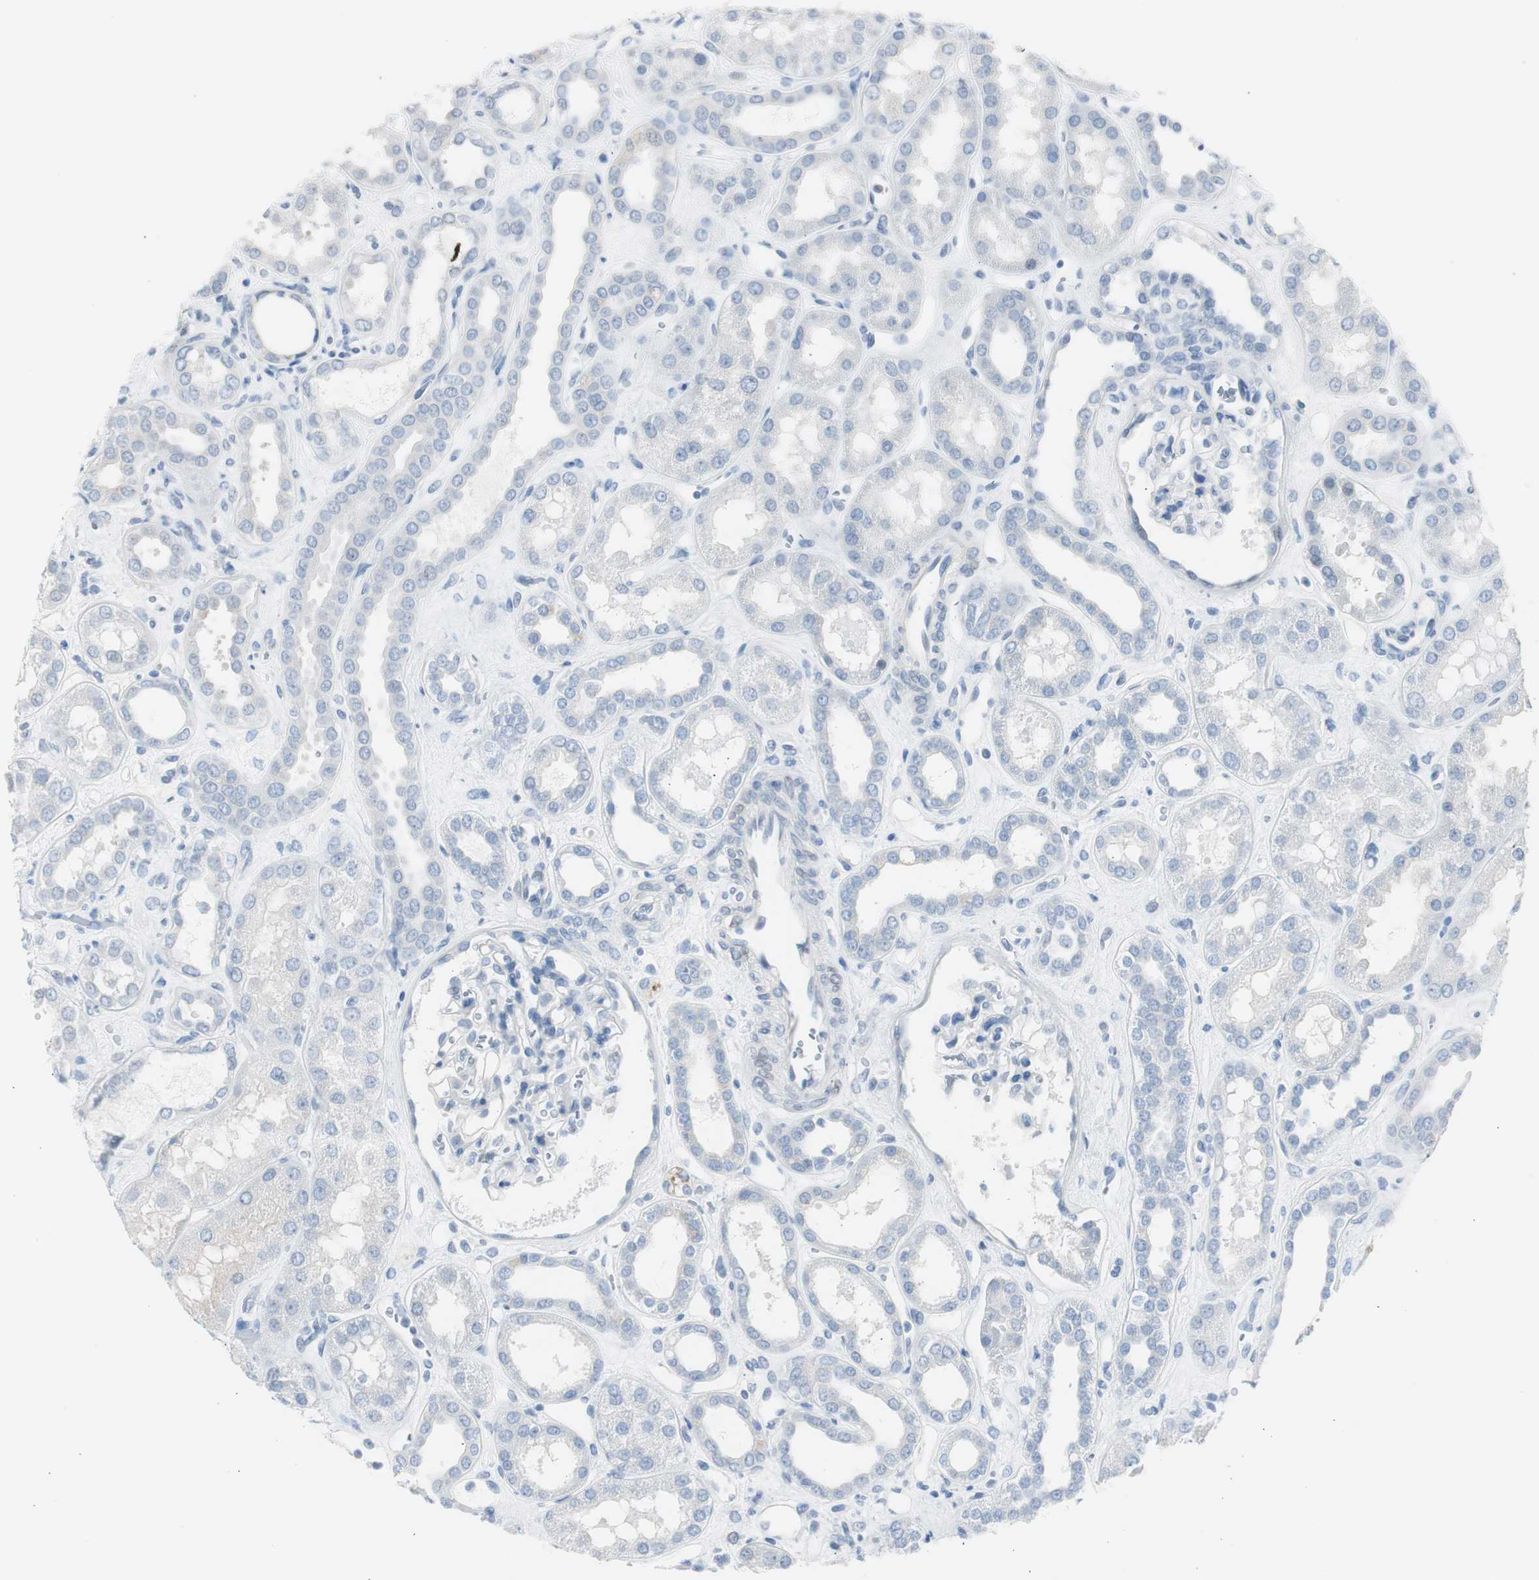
{"staining": {"intensity": "negative", "quantity": "none", "location": "none"}, "tissue": "kidney", "cell_type": "Cells in glomeruli", "image_type": "normal", "snomed": [{"axis": "morphology", "description": "Normal tissue, NOS"}, {"axis": "topography", "description": "Kidney"}], "caption": "The photomicrograph demonstrates no staining of cells in glomeruli in normal kidney.", "gene": "S100A7A", "patient": {"sex": "male", "age": 59}}